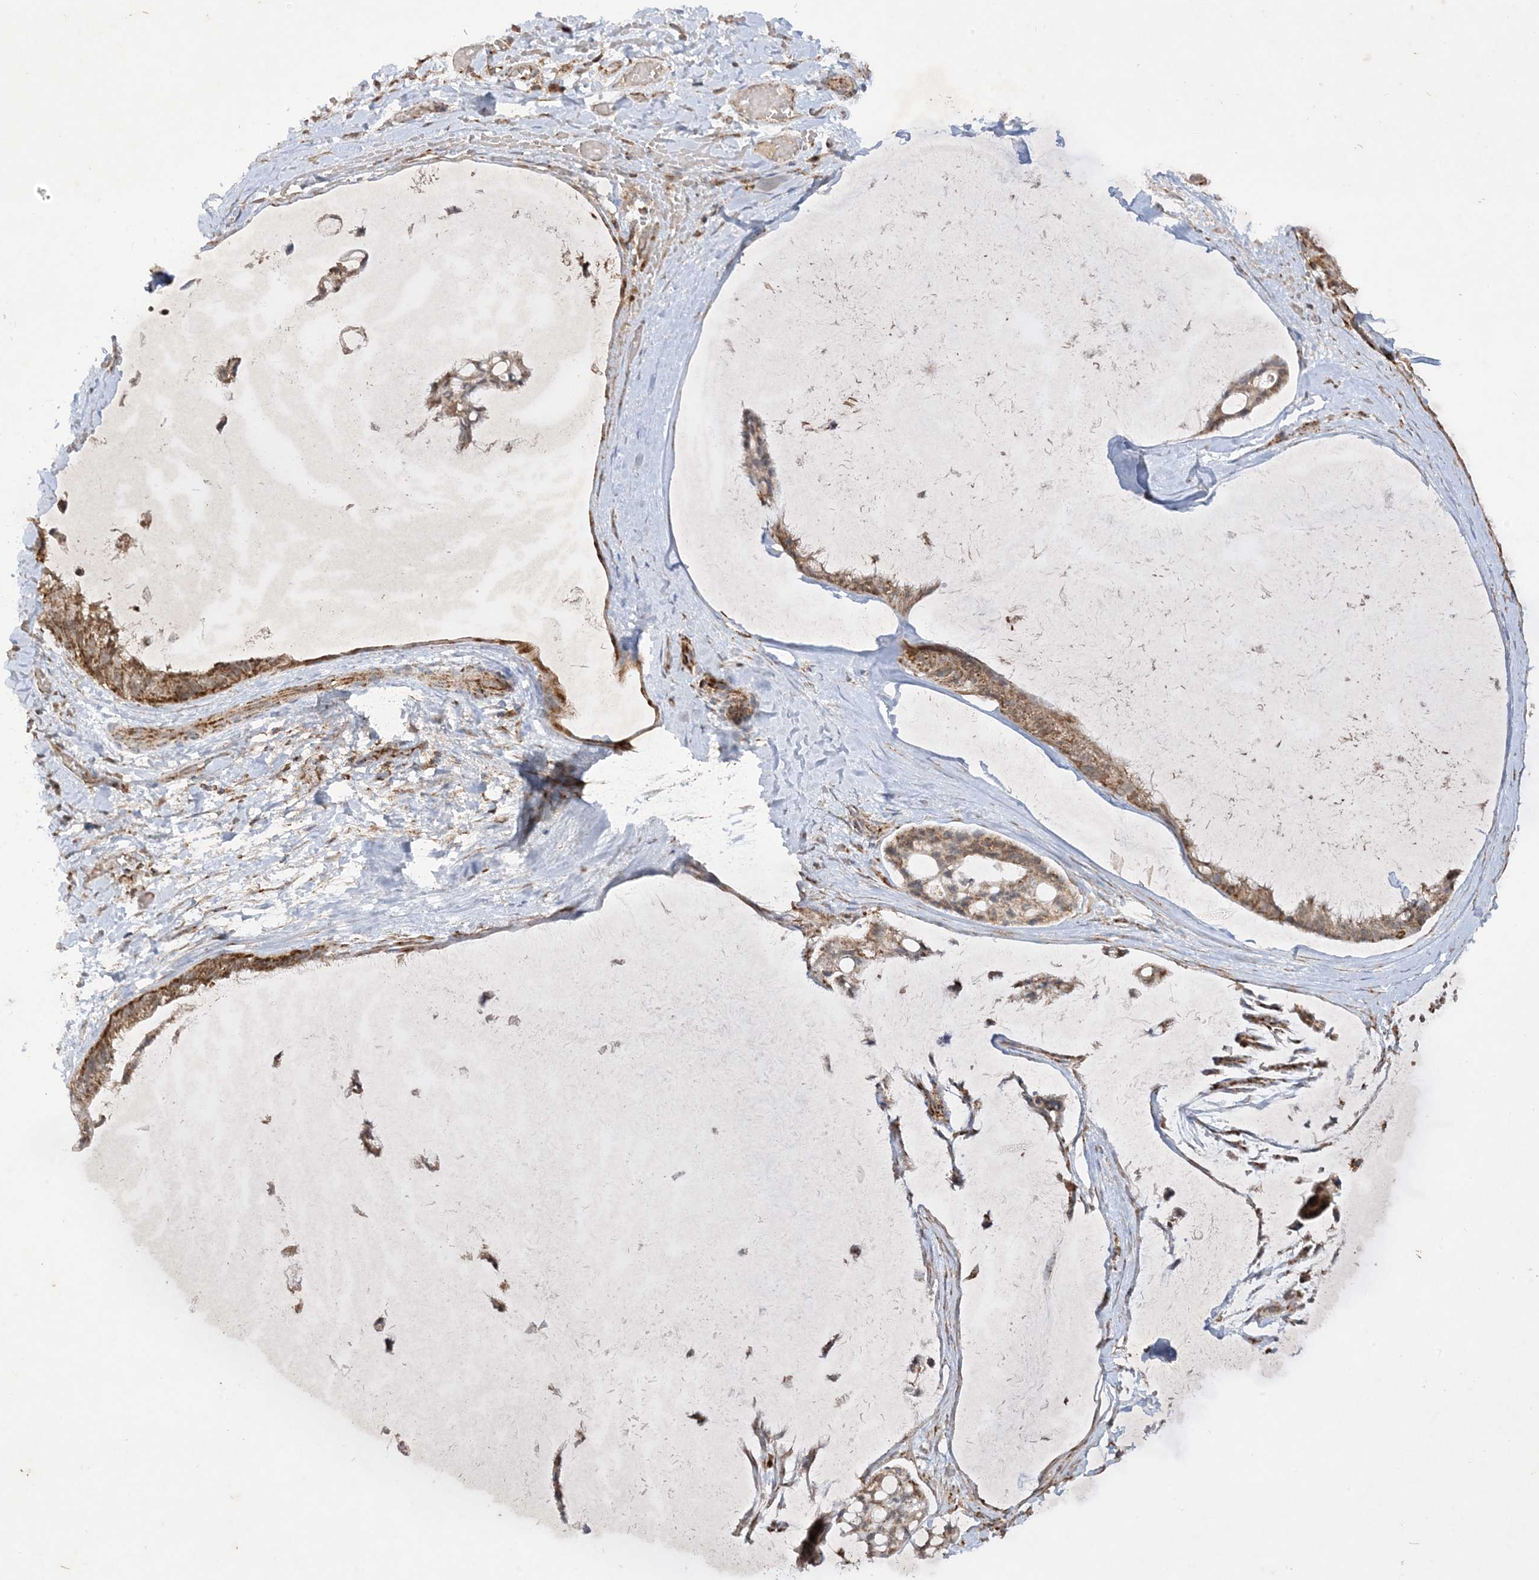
{"staining": {"intensity": "moderate", "quantity": ">75%", "location": "cytoplasmic/membranous"}, "tissue": "ovarian cancer", "cell_type": "Tumor cells", "image_type": "cancer", "snomed": [{"axis": "morphology", "description": "Cystadenocarcinoma, mucinous, NOS"}, {"axis": "topography", "description": "Ovary"}], "caption": "There is medium levels of moderate cytoplasmic/membranous positivity in tumor cells of ovarian mucinous cystadenocarcinoma, as demonstrated by immunohistochemical staining (brown color).", "gene": "NDUFAF3", "patient": {"sex": "female", "age": 39}}